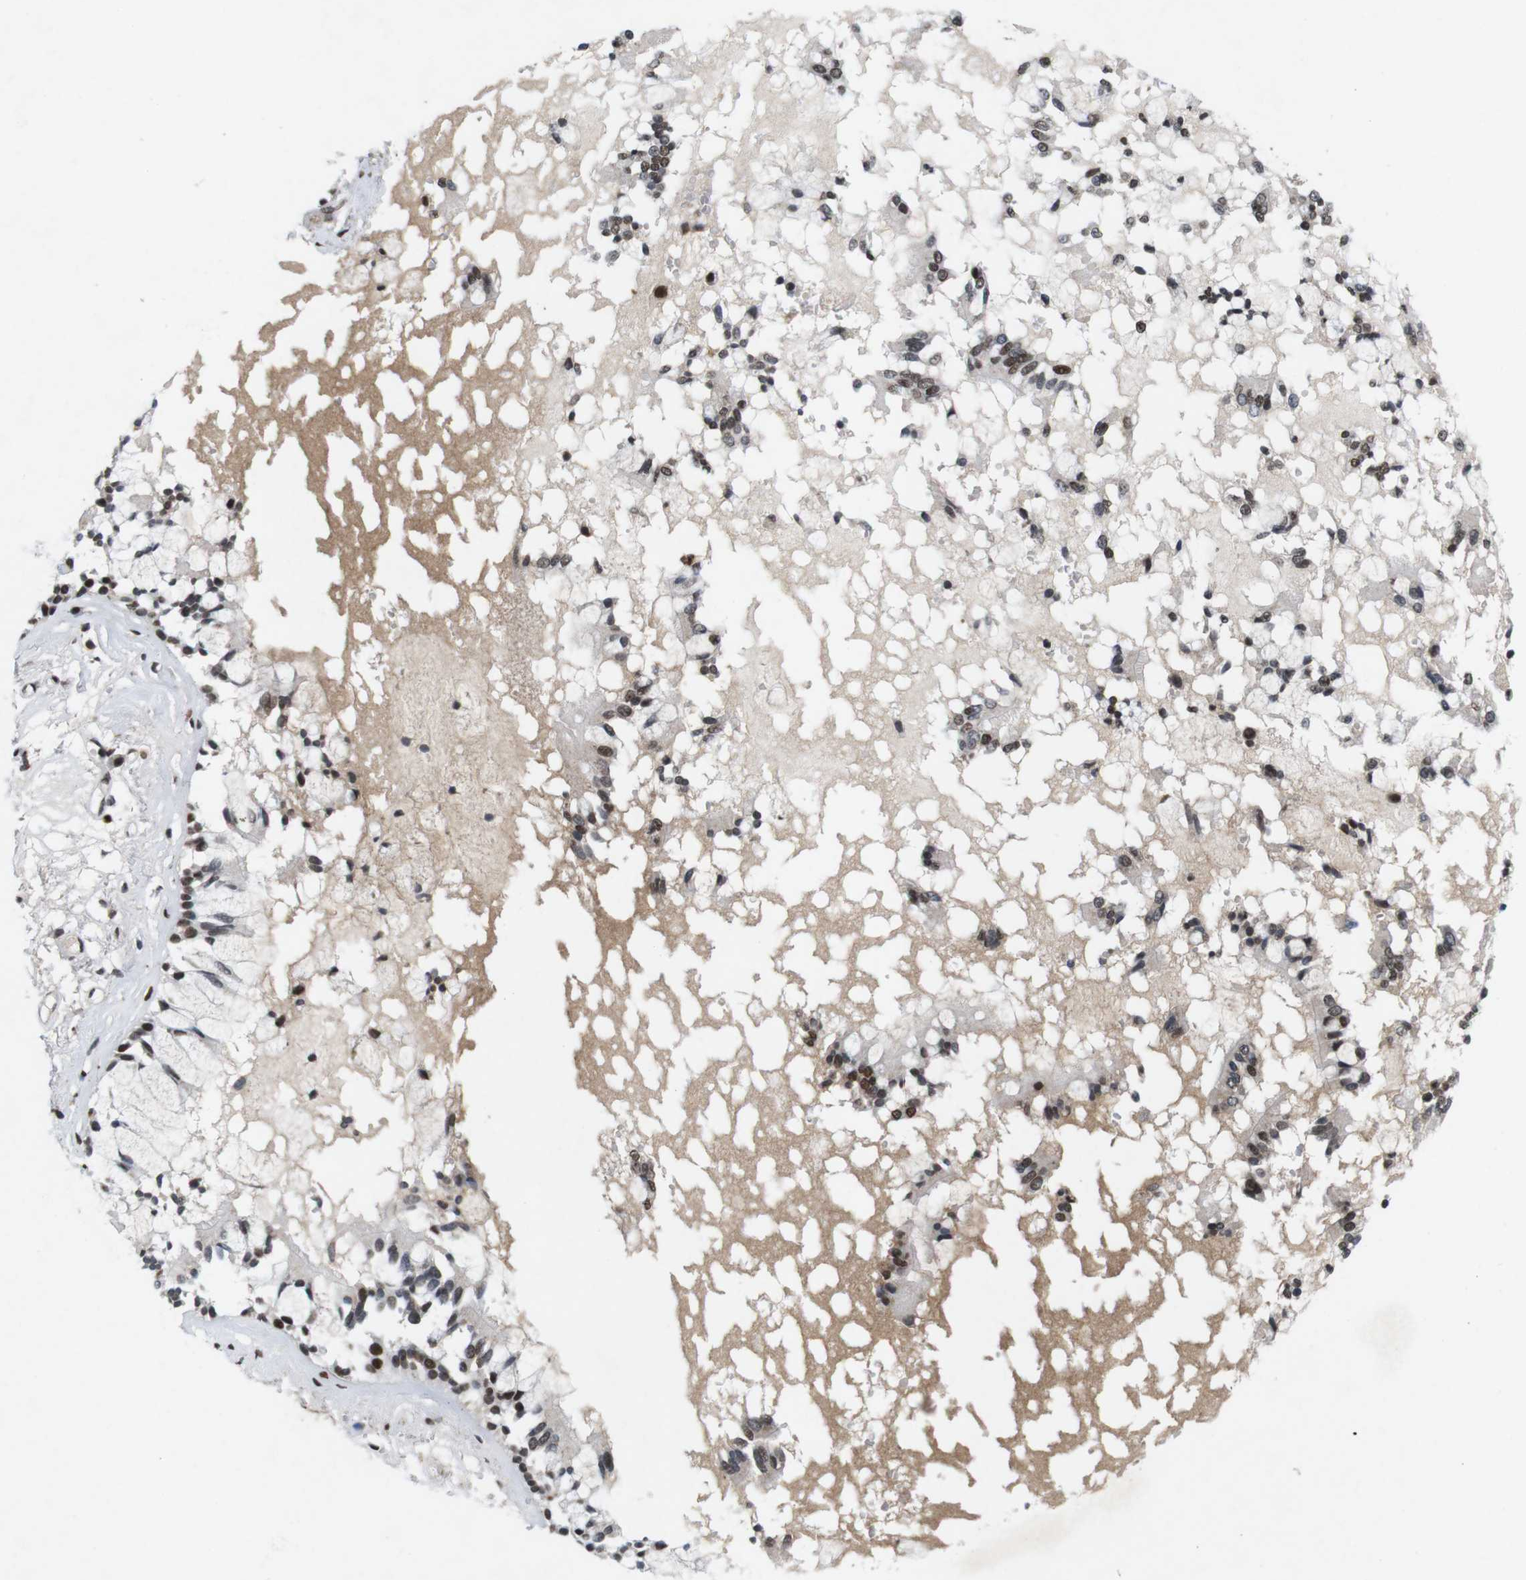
{"staining": {"intensity": "strong", "quantity": ">75%", "location": "nuclear"}, "tissue": "bronchus", "cell_type": "Respiratory epithelial cells", "image_type": "normal", "snomed": [{"axis": "morphology", "description": "Normal tissue, NOS"}, {"axis": "morphology", "description": "Inflammation, NOS"}, {"axis": "topography", "description": "Cartilage tissue"}, {"axis": "topography", "description": "Lung"}], "caption": "Protein positivity by IHC demonstrates strong nuclear staining in about >75% of respiratory epithelial cells in unremarkable bronchus.", "gene": "MAGEH1", "patient": {"sex": "male", "age": 71}}